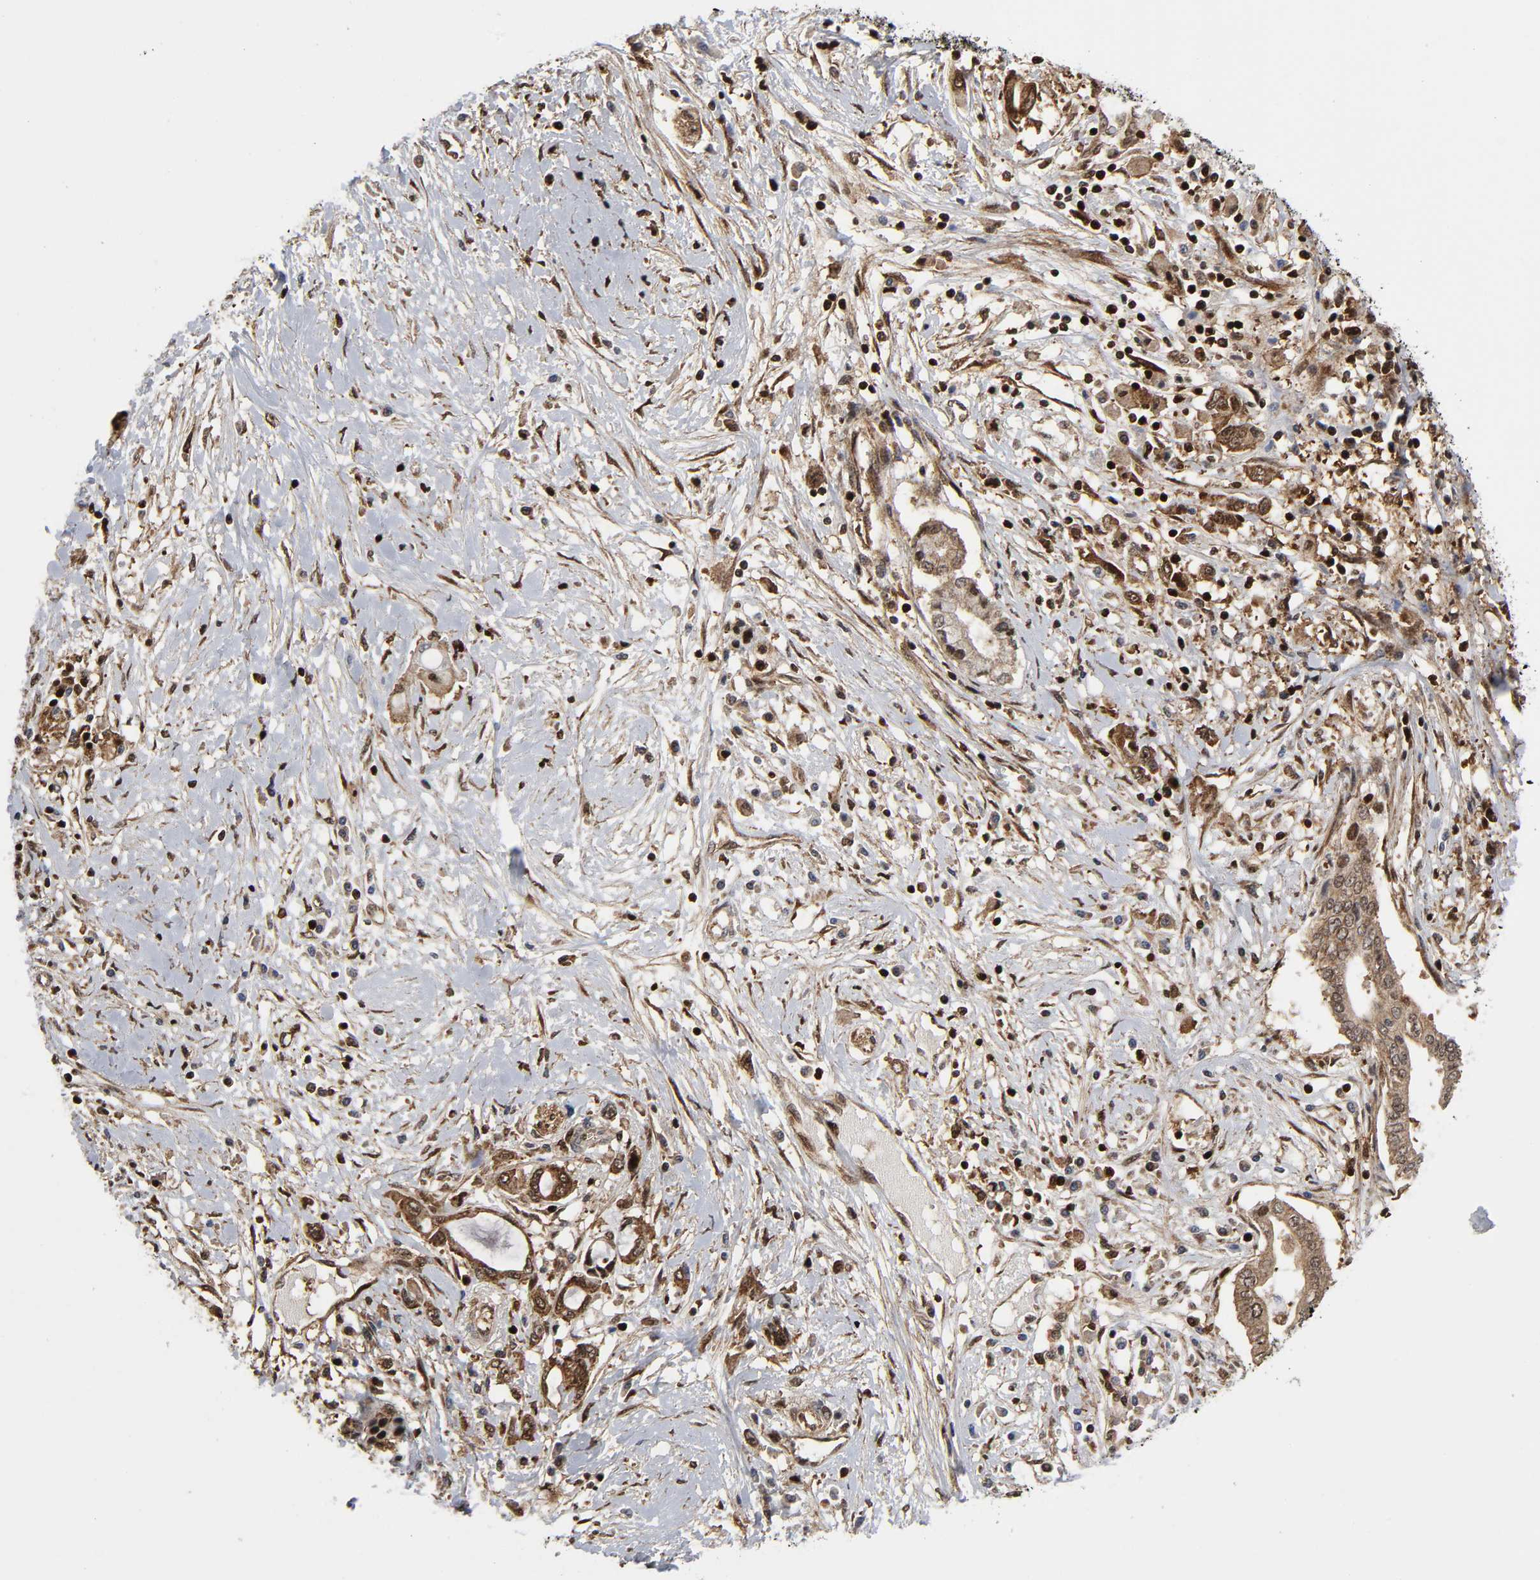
{"staining": {"intensity": "moderate", "quantity": ">75%", "location": "cytoplasmic/membranous"}, "tissue": "pancreatic cancer", "cell_type": "Tumor cells", "image_type": "cancer", "snomed": [{"axis": "morphology", "description": "Adenocarcinoma, NOS"}, {"axis": "topography", "description": "Pancreas"}], "caption": "Immunohistochemical staining of pancreatic cancer (adenocarcinoma) exhibits medium levels of moderate cytoplasmic/membranous positivity in approximately >75% of tumor cells. (DAB IHC with brightfield microscopy, high magnification).", "gene": "MAPK1", "patient": {"sex": "female", "age": 57}}